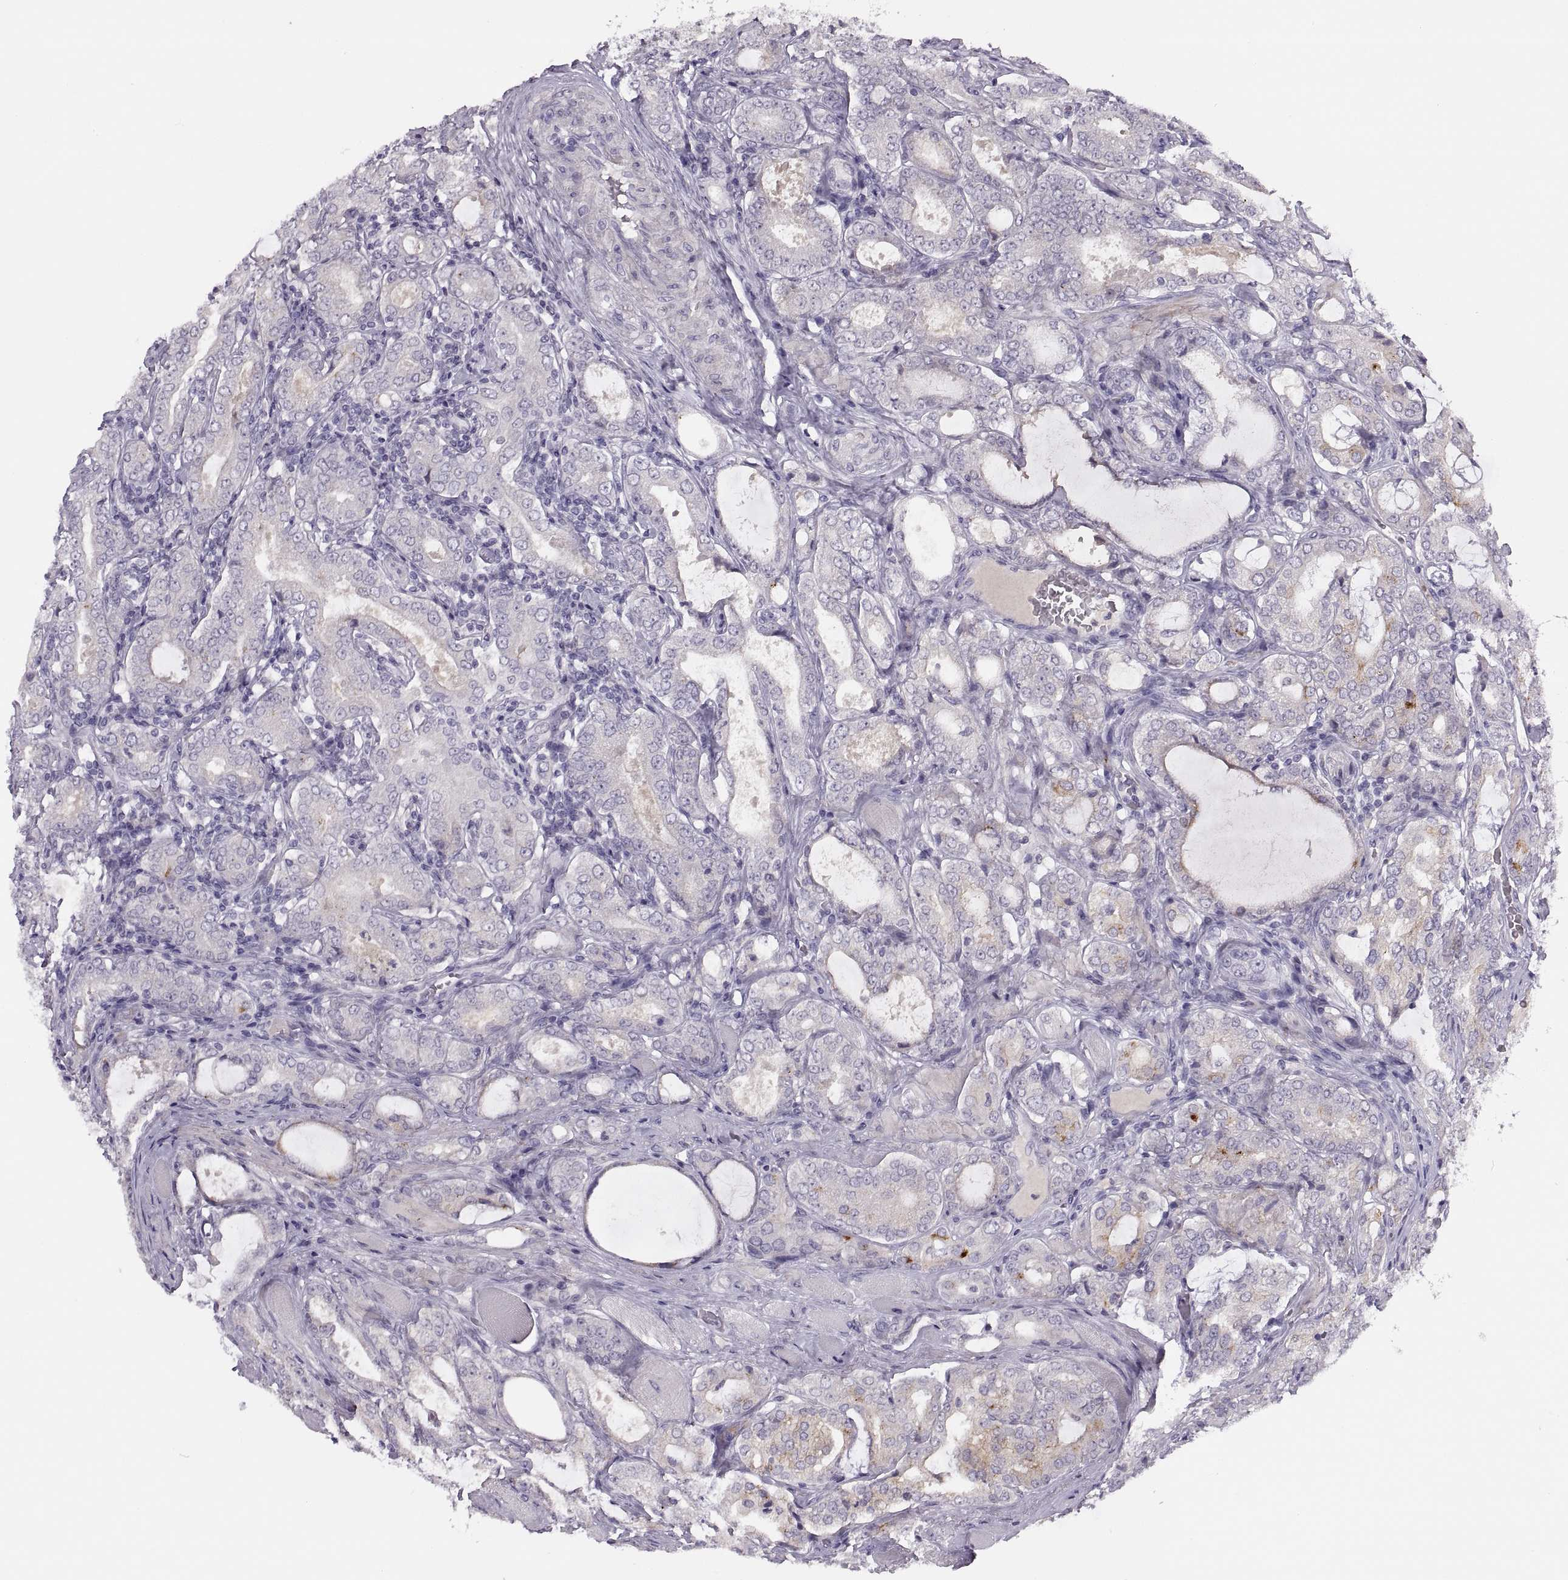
{"staining": {"intensity": "negative", "quantity": "none", "location": "none"}, "tissue": "prostate cancer", "cell_type": "Tumor cells", "image_type": "cancer", "snomed": [{"axis": "morphology", "description": "Adenocarcinoma, NOS"}, {"axis": "topography", "description": "Prostate"}], "caption": "Human adenocarcinoma (prostate) stained for a protein using immunohistochemistry (IHC) demonstrates no expression in tumor cells.", "gene": "CHCT1", "patient": {"sex": "male", "age": 64}}